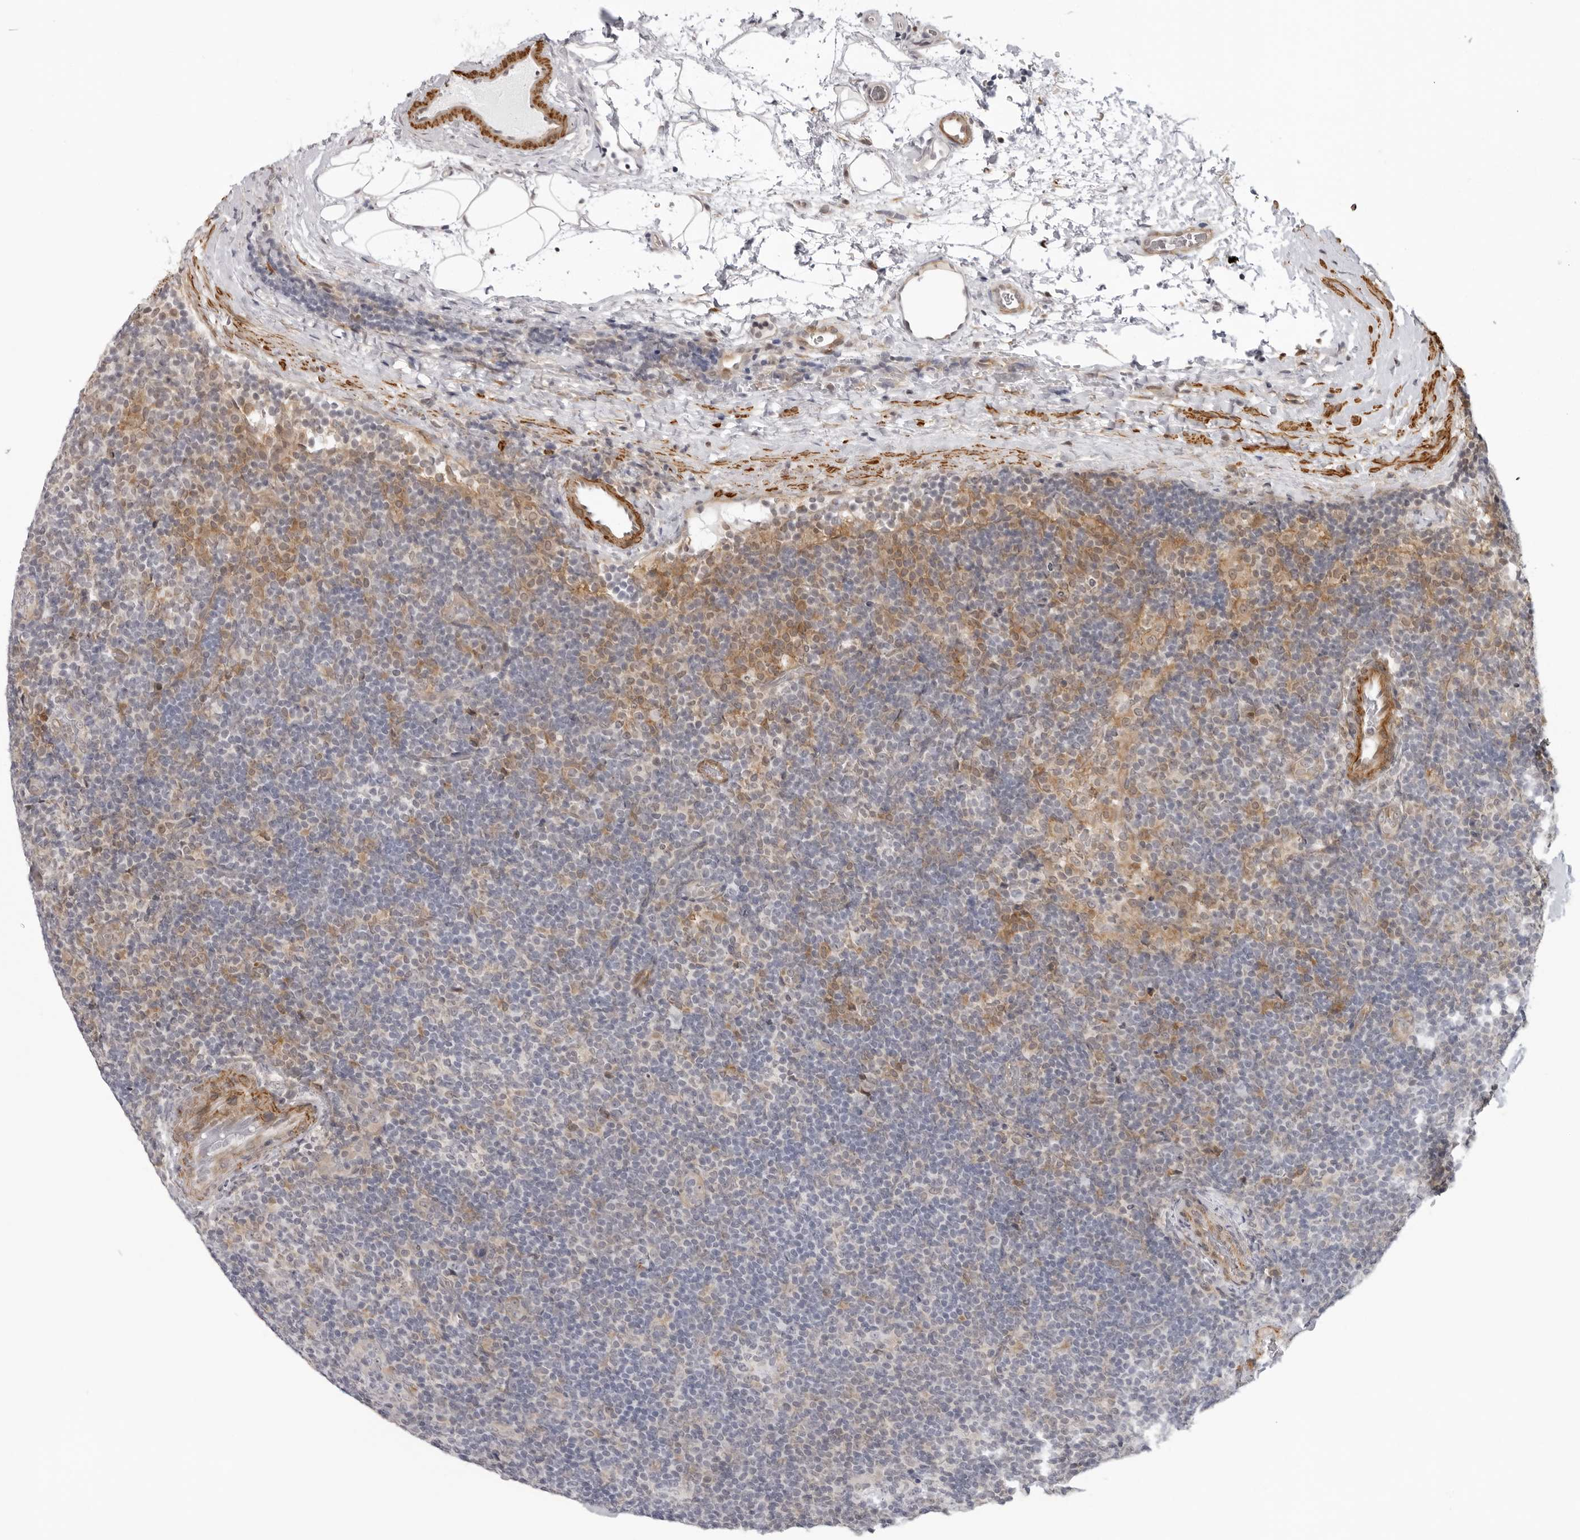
{"staining": {"intensity": "negative", "quantity": "none", "location": "none"}, "tissue": "lymphoma", "cell_type": "Tumor cells", "image_type": "cancer", "snomed": [{"axis": "morphology", "description": "Hodgkin's disease, NOS"}, {"axis": "topography", "description": "Lymph node"}], "caption": "This is an immunohistochemistry micrograph of human Hodgkin's disease. There is no positivity in tumor cells.", "gene": "SRGAP2", "patient": {"sex": "female", "age": 57}}